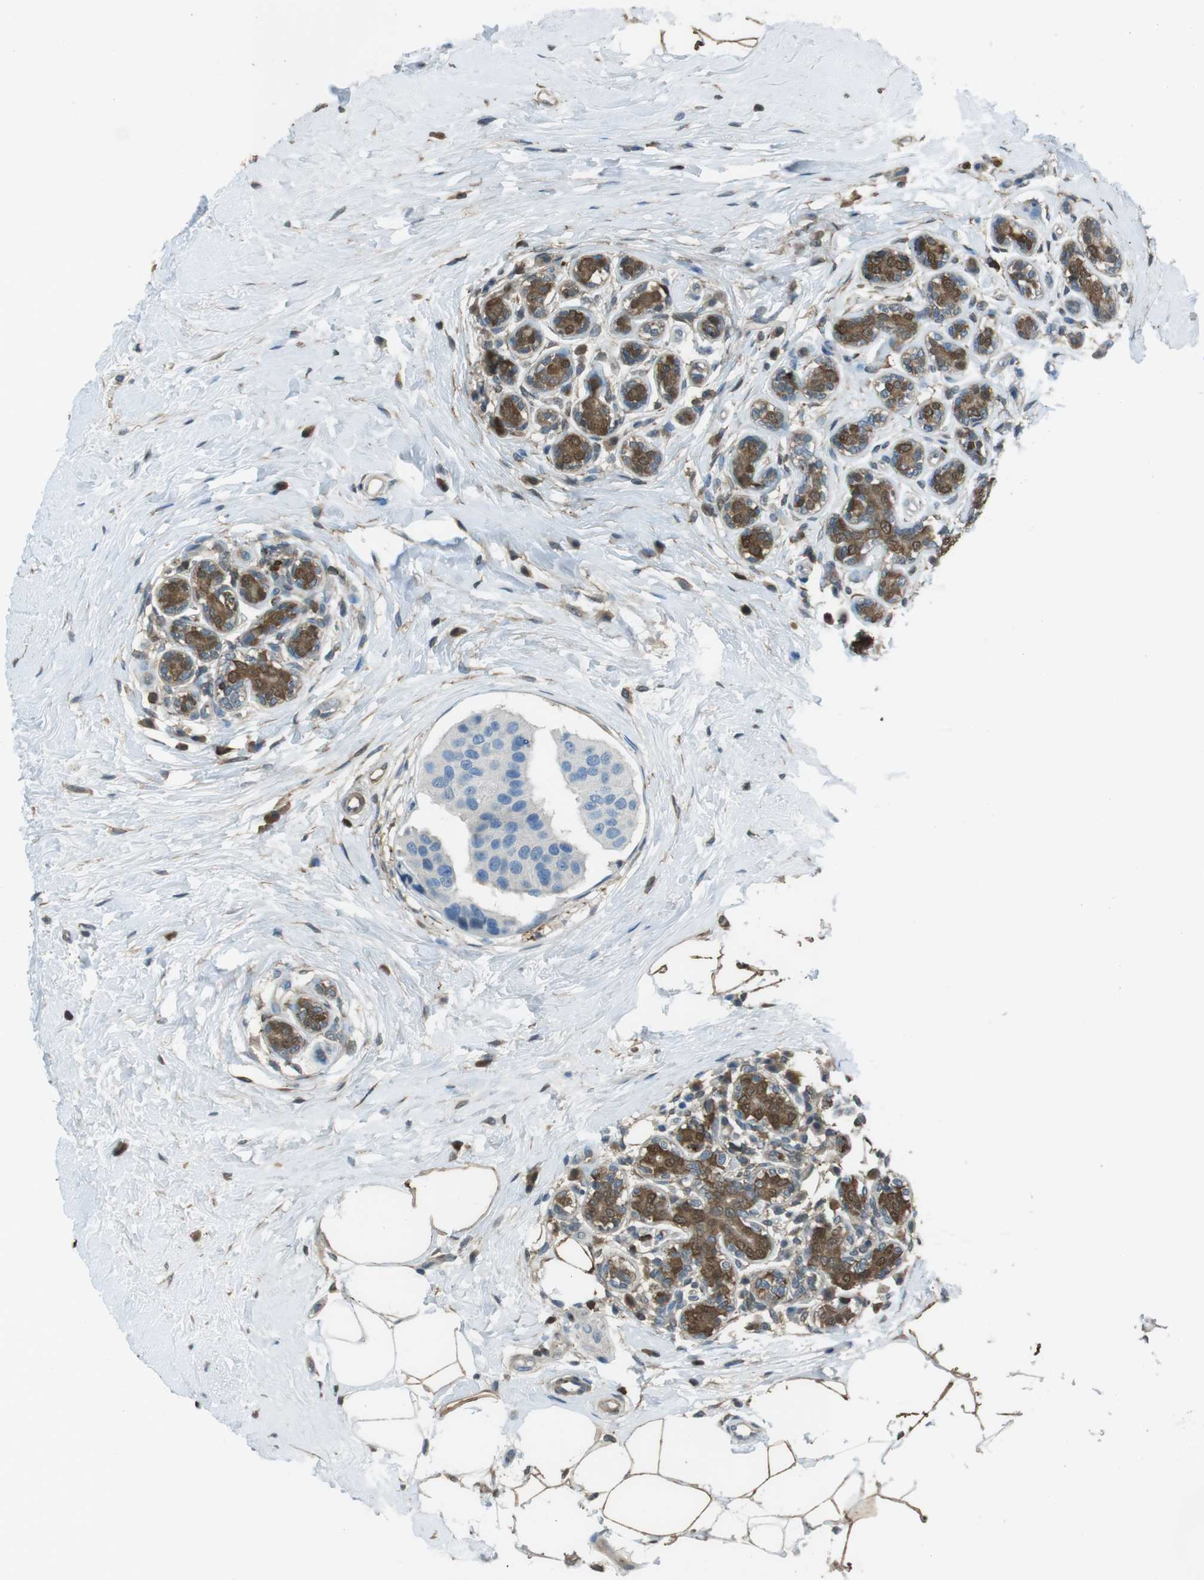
{"staining": {"intensity": "negative", "quantity": "none", "location": "none"}, "tissue": "breast cancer", "cell_type": "Tumor cells", "image_type": "cancer", "snomed": [{"axis": "morphology", "description": "Normal tissue, NOS"}, {"axis": "morphology", "description": "Duct carcinoma"}, {"axis": "topography", "description": "Breast"}], "caption": "Photomicrograph shows no protein positivity in tumor cells of invasive ductal carcinoma (breast) tissue. Nuclei are stained in blue.", "gene": "TWSG1", "patient": {"sex": "female", "age": 39}}